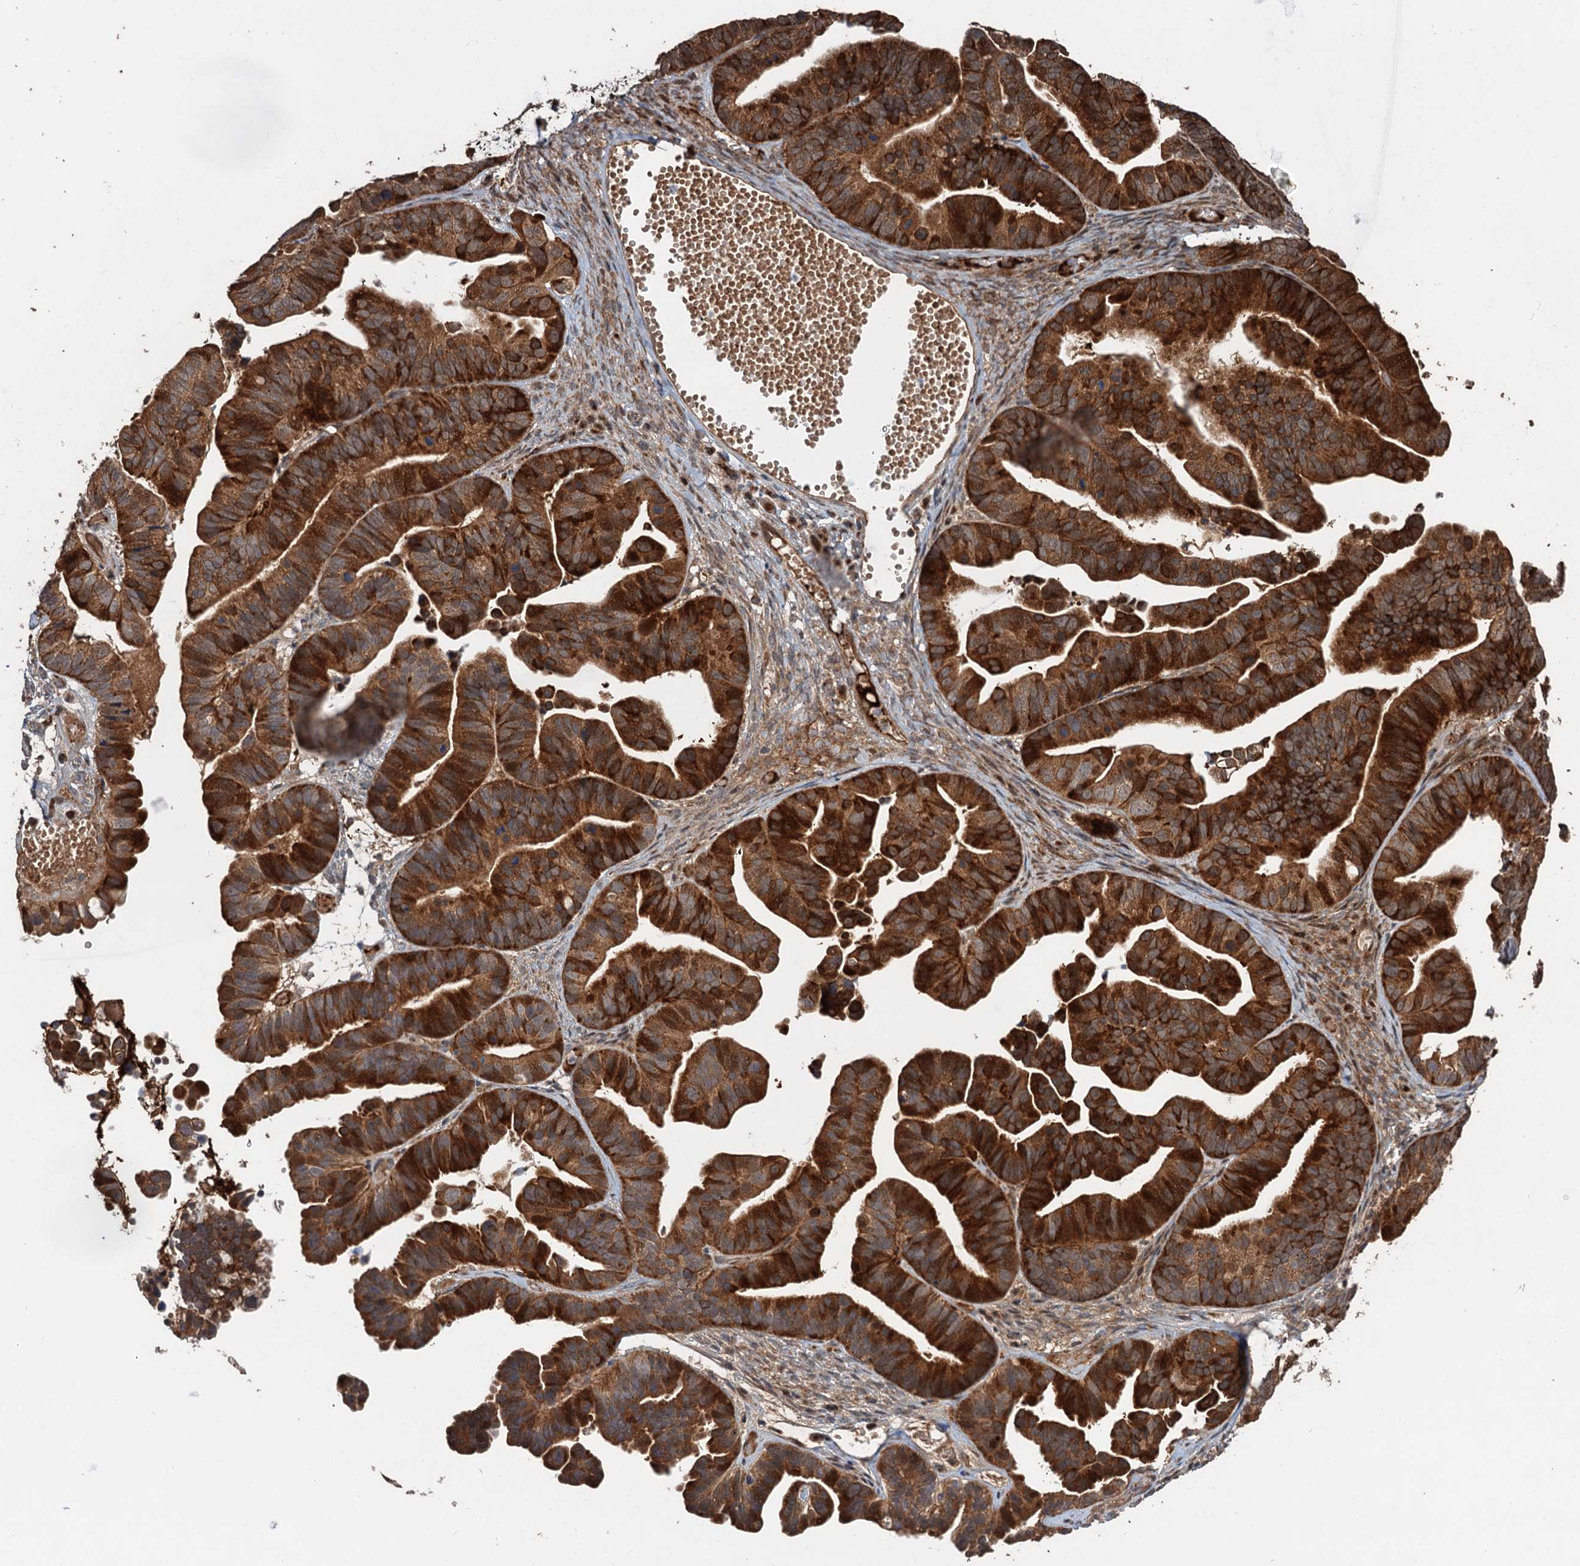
{"staining": {"intensity": "strong", "quantity": ">75%", "location": "cytoplasmic/membranous"}, "tissue": "ovarian cancer", "cell_type": "Tumor cells", "image_type": "cancer", "snomed": [{"axis": "morphology", "description": "Cystadenocarcinoma, serous, NOS"}, {"axis": "topography", "description": "Ovary"}], "caption": "Immunohistochemical staining of serous cystadenocarcinoma (ovarian) reveals strong cytoplasmic/membranous protein positivity in approximately >75% of tumor cells. (DAB (3,3'-diaminobenzidine) IHC, brown staining for protein, blue staining for nuclei).", "gene": "DEXI", "patient": {"sex": "female", "age": 56}}